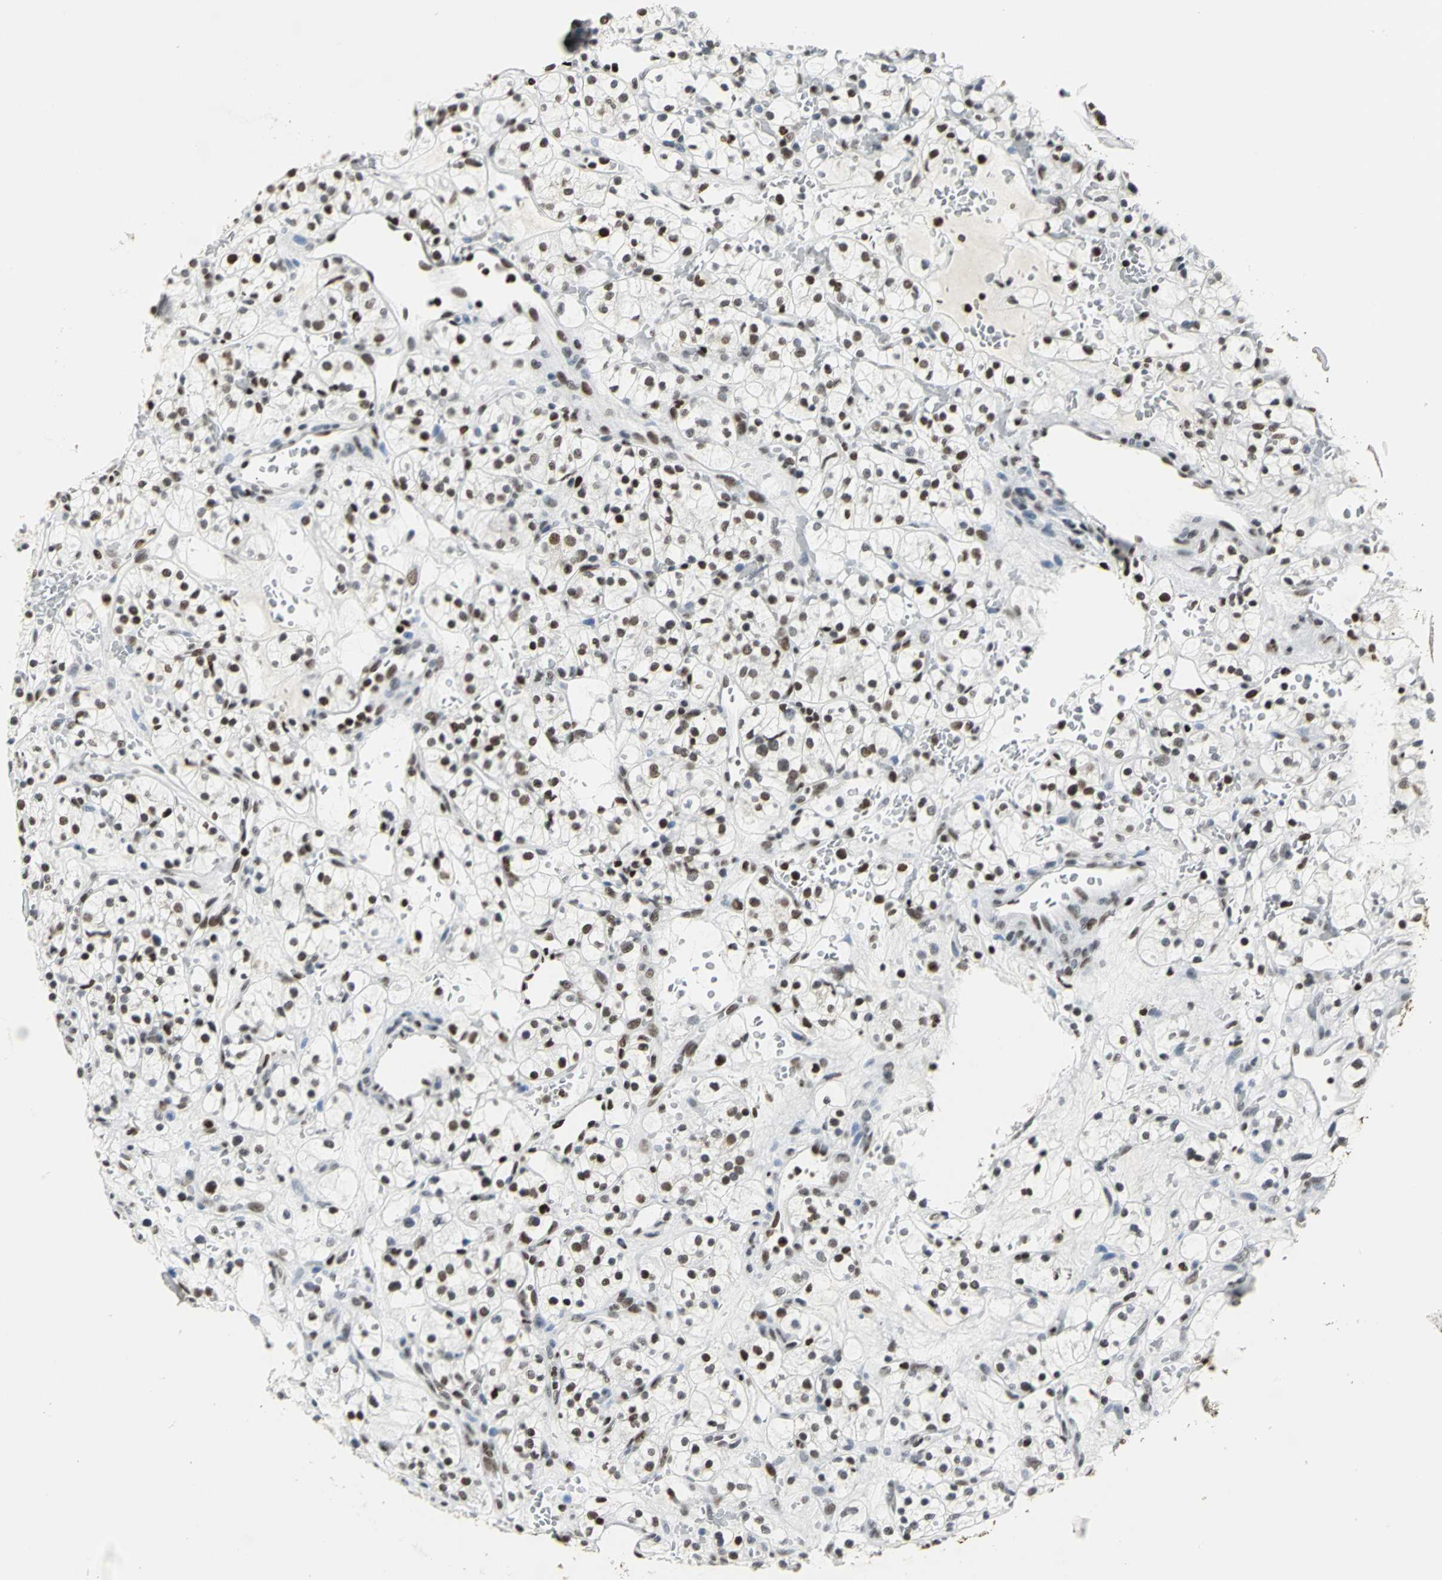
{"staining": {"intensity": "strong", "quantity": ">75%", "location": "nuclear"}, "tissue": "renal cancer", "cell_type": "Tumor cells", "image_type": "cancer", "snomed": [{"axis": "morphology", "description": "Adenocarcinoma, NOS"}, {"axis": "topography", "description": "Kidney"}], "caption": "Strong nuclear expression for a protein is seen in approximately >75% of tumor cells of renal cancer using immunohistochemistry (IHC).", "gene": "HNRNPD", "patient": {"sex": "female", "age": 60}}